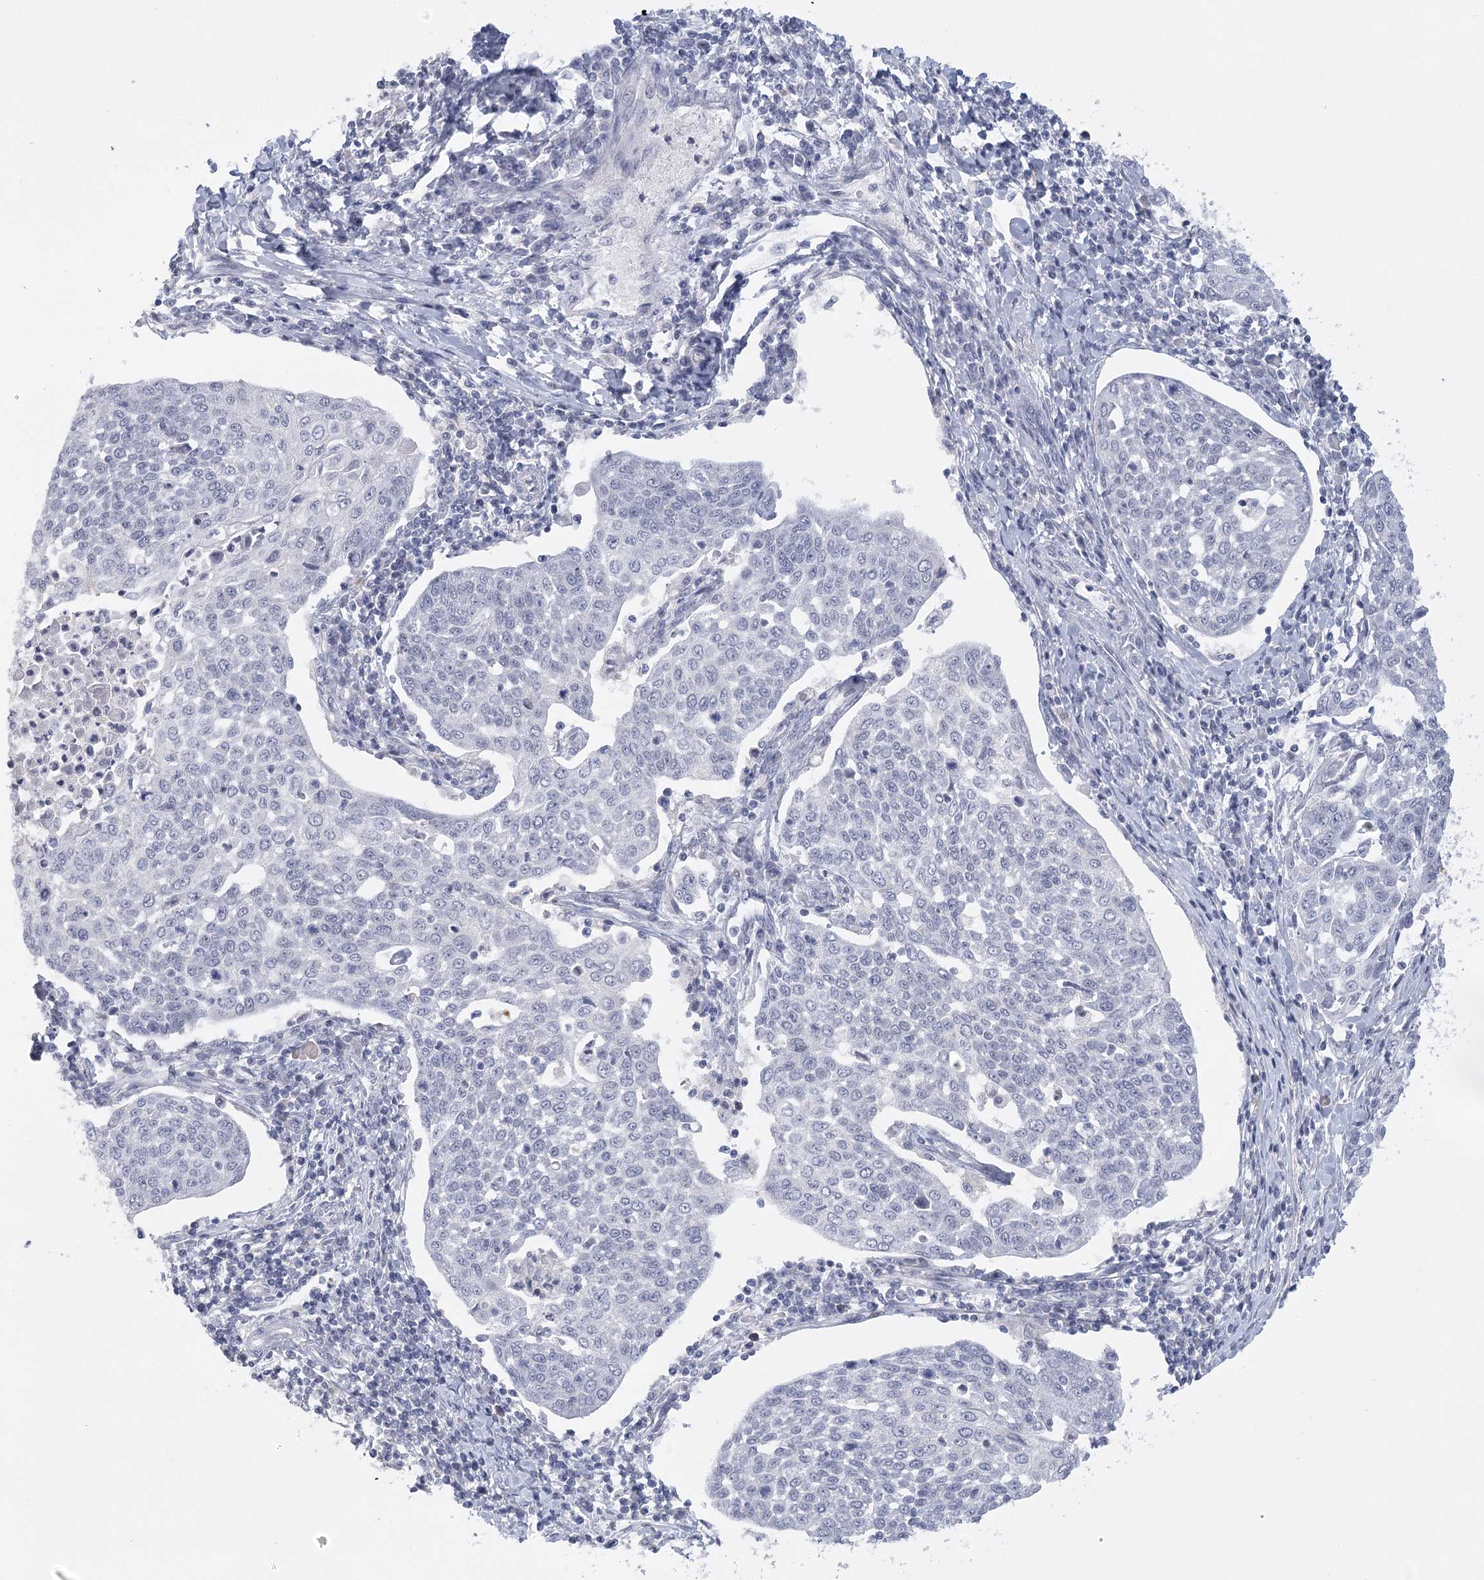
{"staining": {"intensity": "negative", "quantity": "none", "location": "none"}, "tissue": "cervical cancer", "cell_type": "Tumor cells", "image_type": "cancer", "snomed": [{"axis": "morphology", "description": "Squamous cell carcinoma, NOS"}, {"axis": "topography", "description": "Cervix"}], "caption": "The histopathology image exhibits no staining of tumor cells in cervical cancer (squamous cell carcinoma). (Brightfield microscopy of DAB (3,3'-diaminobenzidine) IHC at high magnification).", "gene": "FAM76B", "patient": {"sex": "female", "age": 34}}